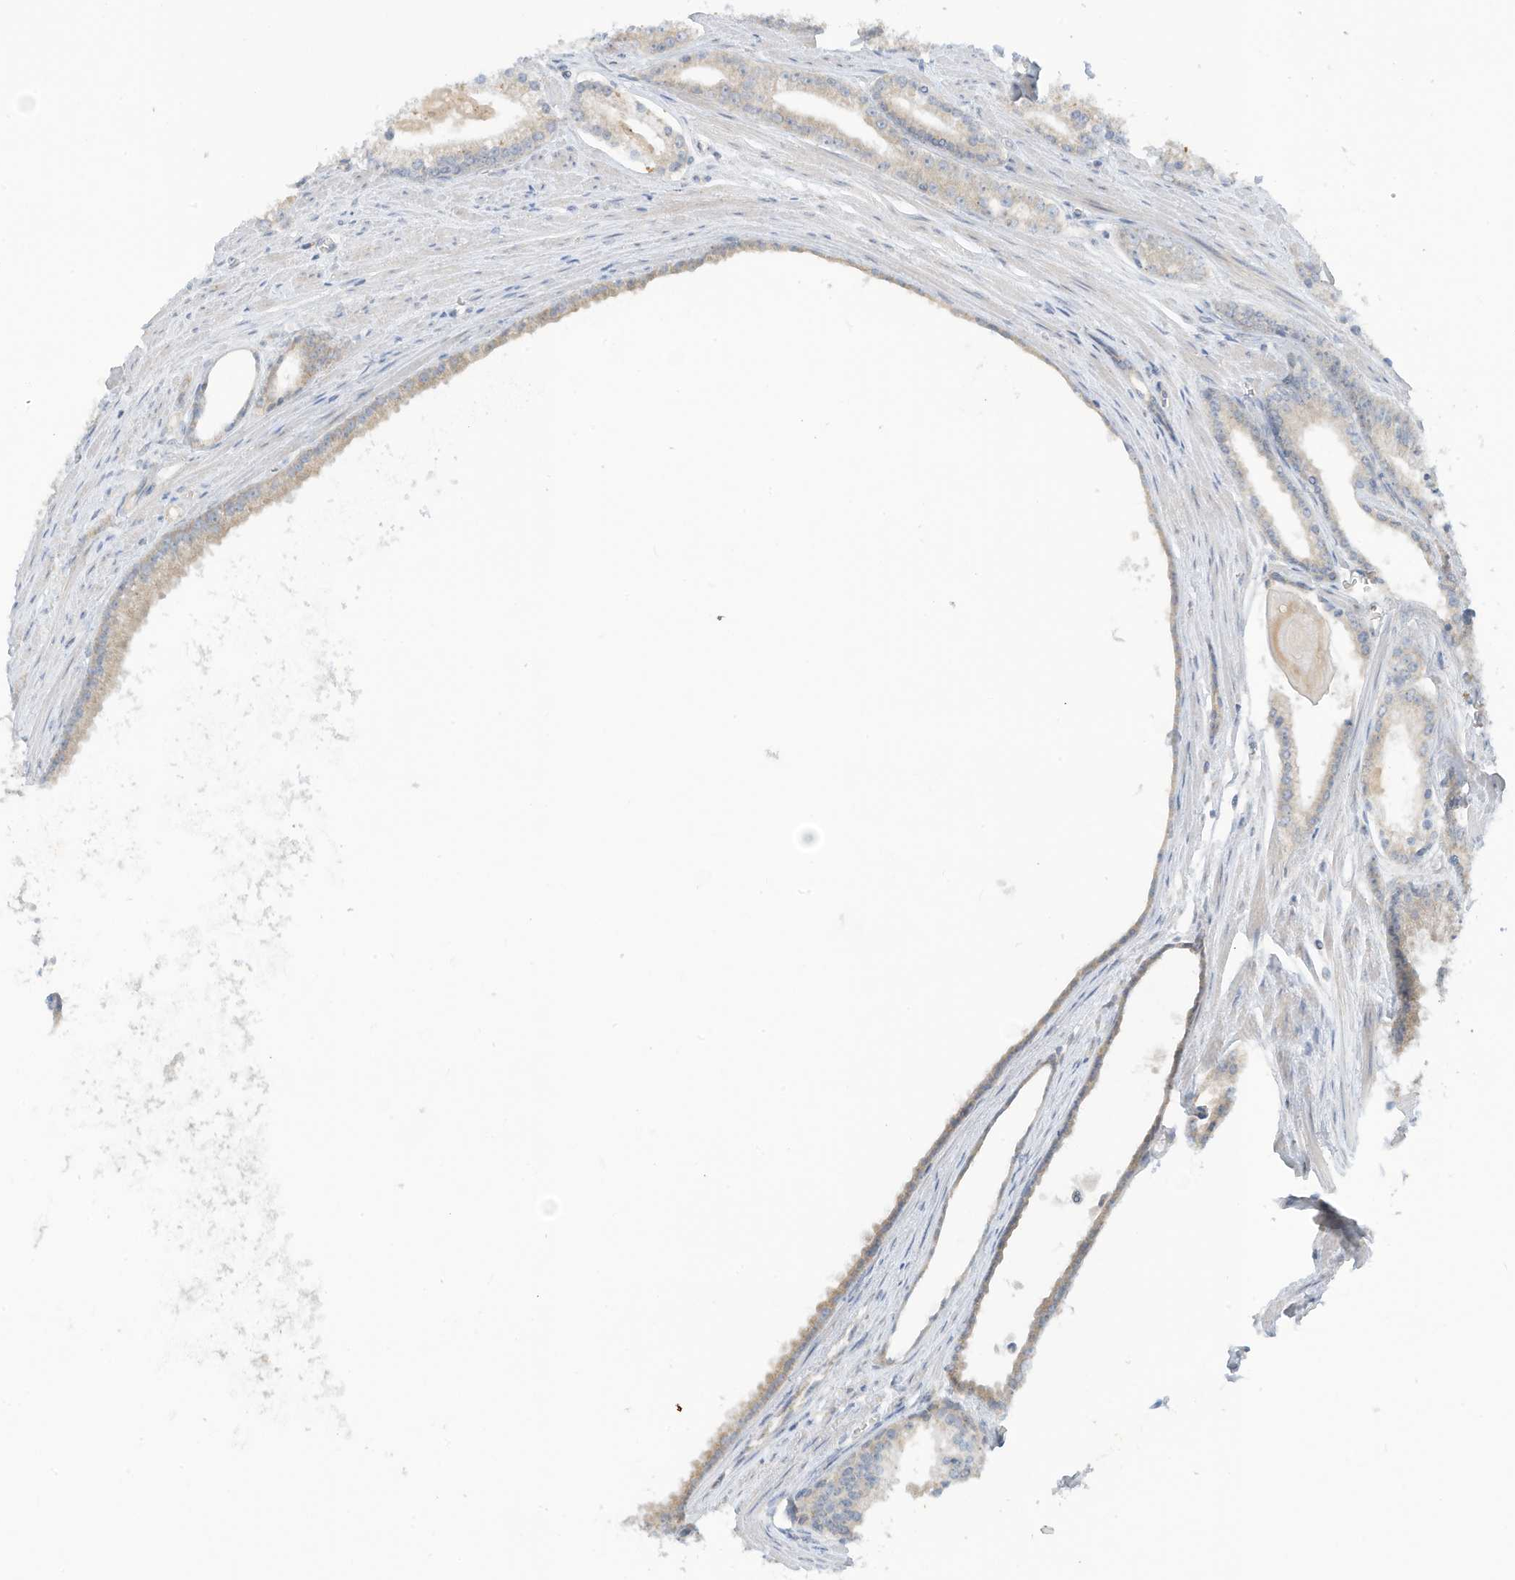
{"staining": {"intensity": "negative", "quantity": "none", "location": "none"}, "tissue": "prostate cancer", "cell_type": "Tumor cells", "image_type": "cancer", "snomed": [{"axis": "morphology", "description": "Adenocarcinoma, Low grade"}, {"axis": "topography", "description": "Prostate"}], "caption": "A high-resolution histopathology image shows immunohistochemistry staining of prostate adenocarcinoma (low-grade), which reveals no significant expression in tumor cells.", "gene": "SCGB1D2", "patient": {"sex": "male", "age": 54}}